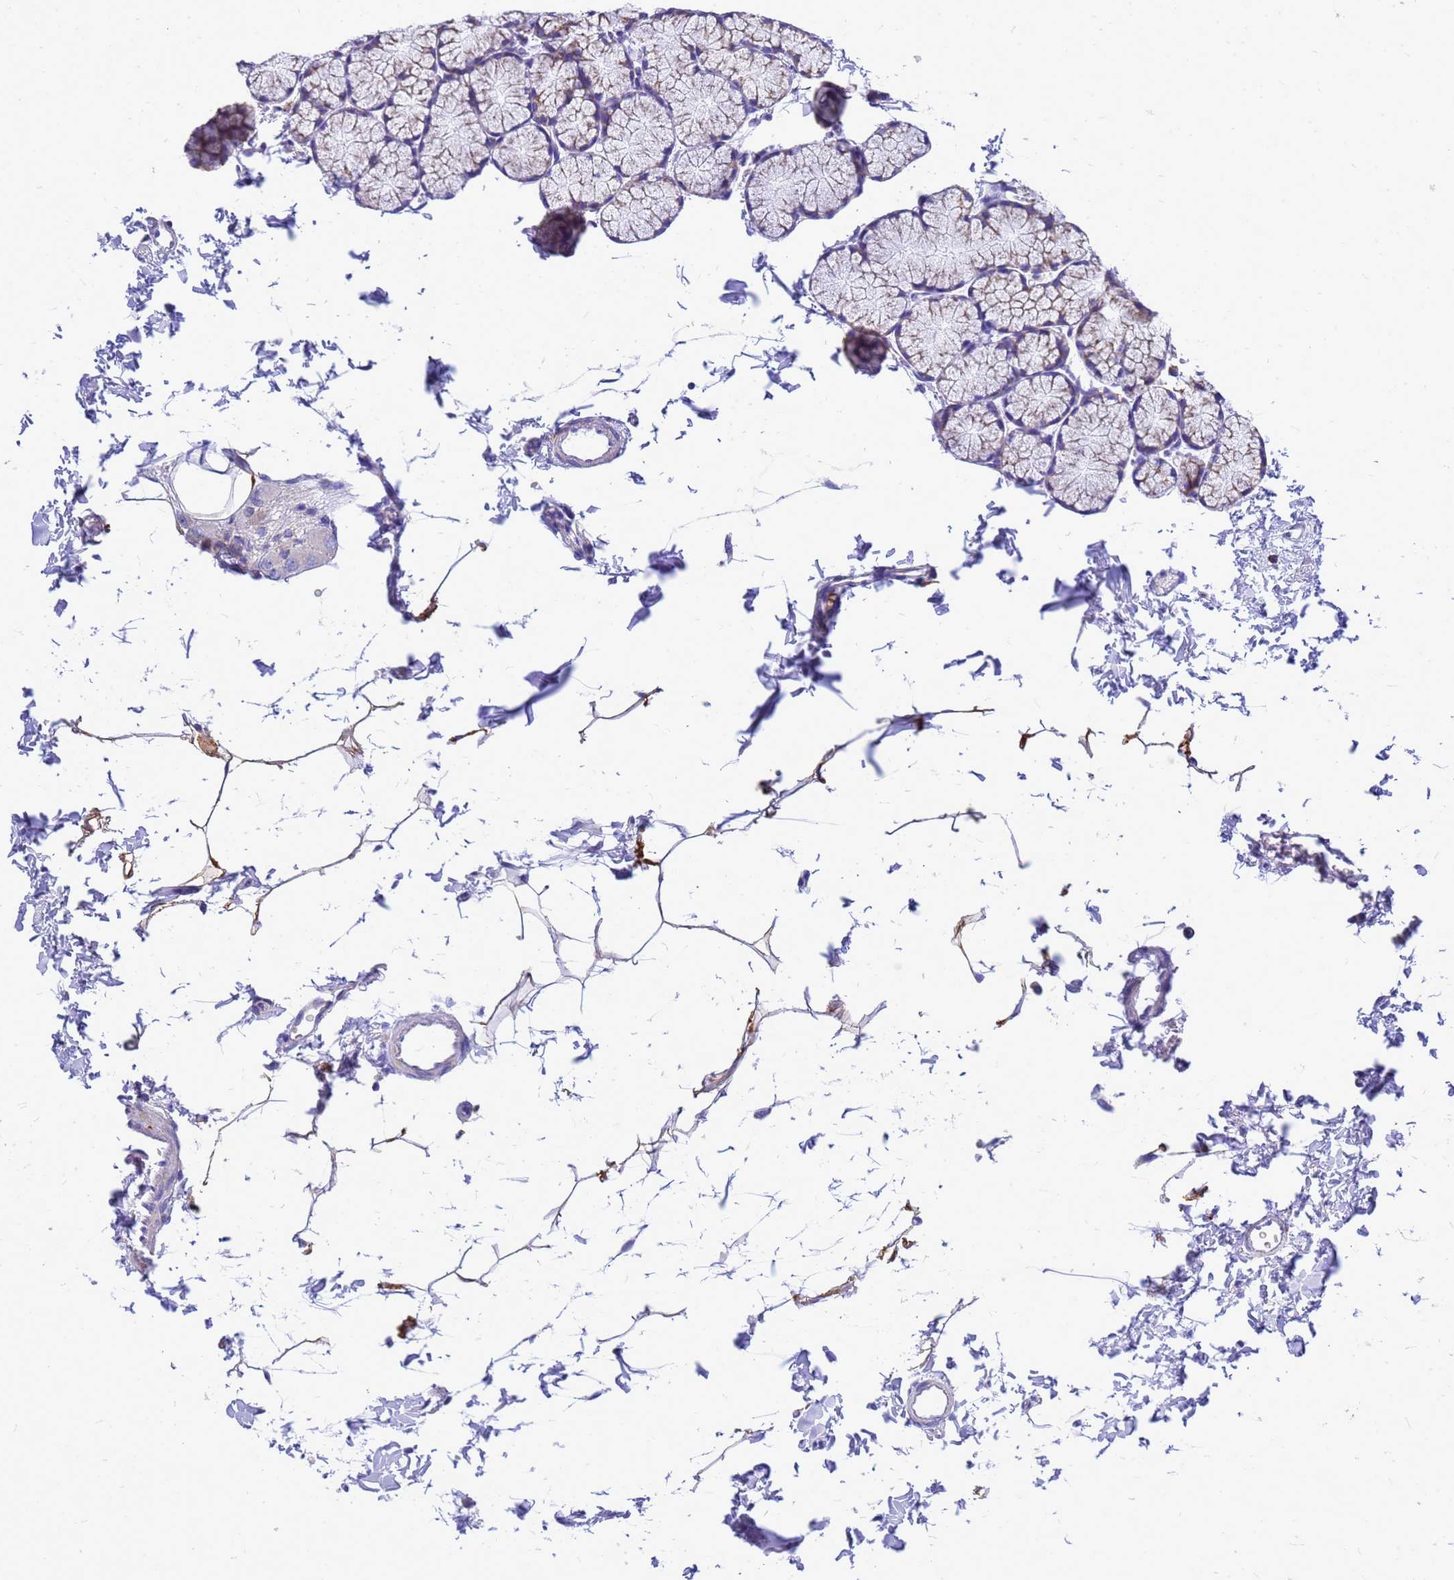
{"staining": {"intensity": "moderate", "quantity": "25%-75%", "location": "cytoplasmic/membranous"}, "tissue": "duodenum", "cell_type": "Glandular cells", "image_type": "normal", "snomed": [{"axis": "morphology", "description": "Normal tissue, NOS"}, {"axis": "topography", "description": "Duodenum"}], "caption": "Immunohistochemistry micrograph of unremarkable duodenum: human duodenum stained using immunohistochemistry reveals medium levels of moderate protein expression localized specifically in the cytoplasmic/membranous of glandular cells, appearing as a cytoplasmic/membranous brown color.", "gene": "CMC4", "patient": {"sex": "male", "age": 35}}